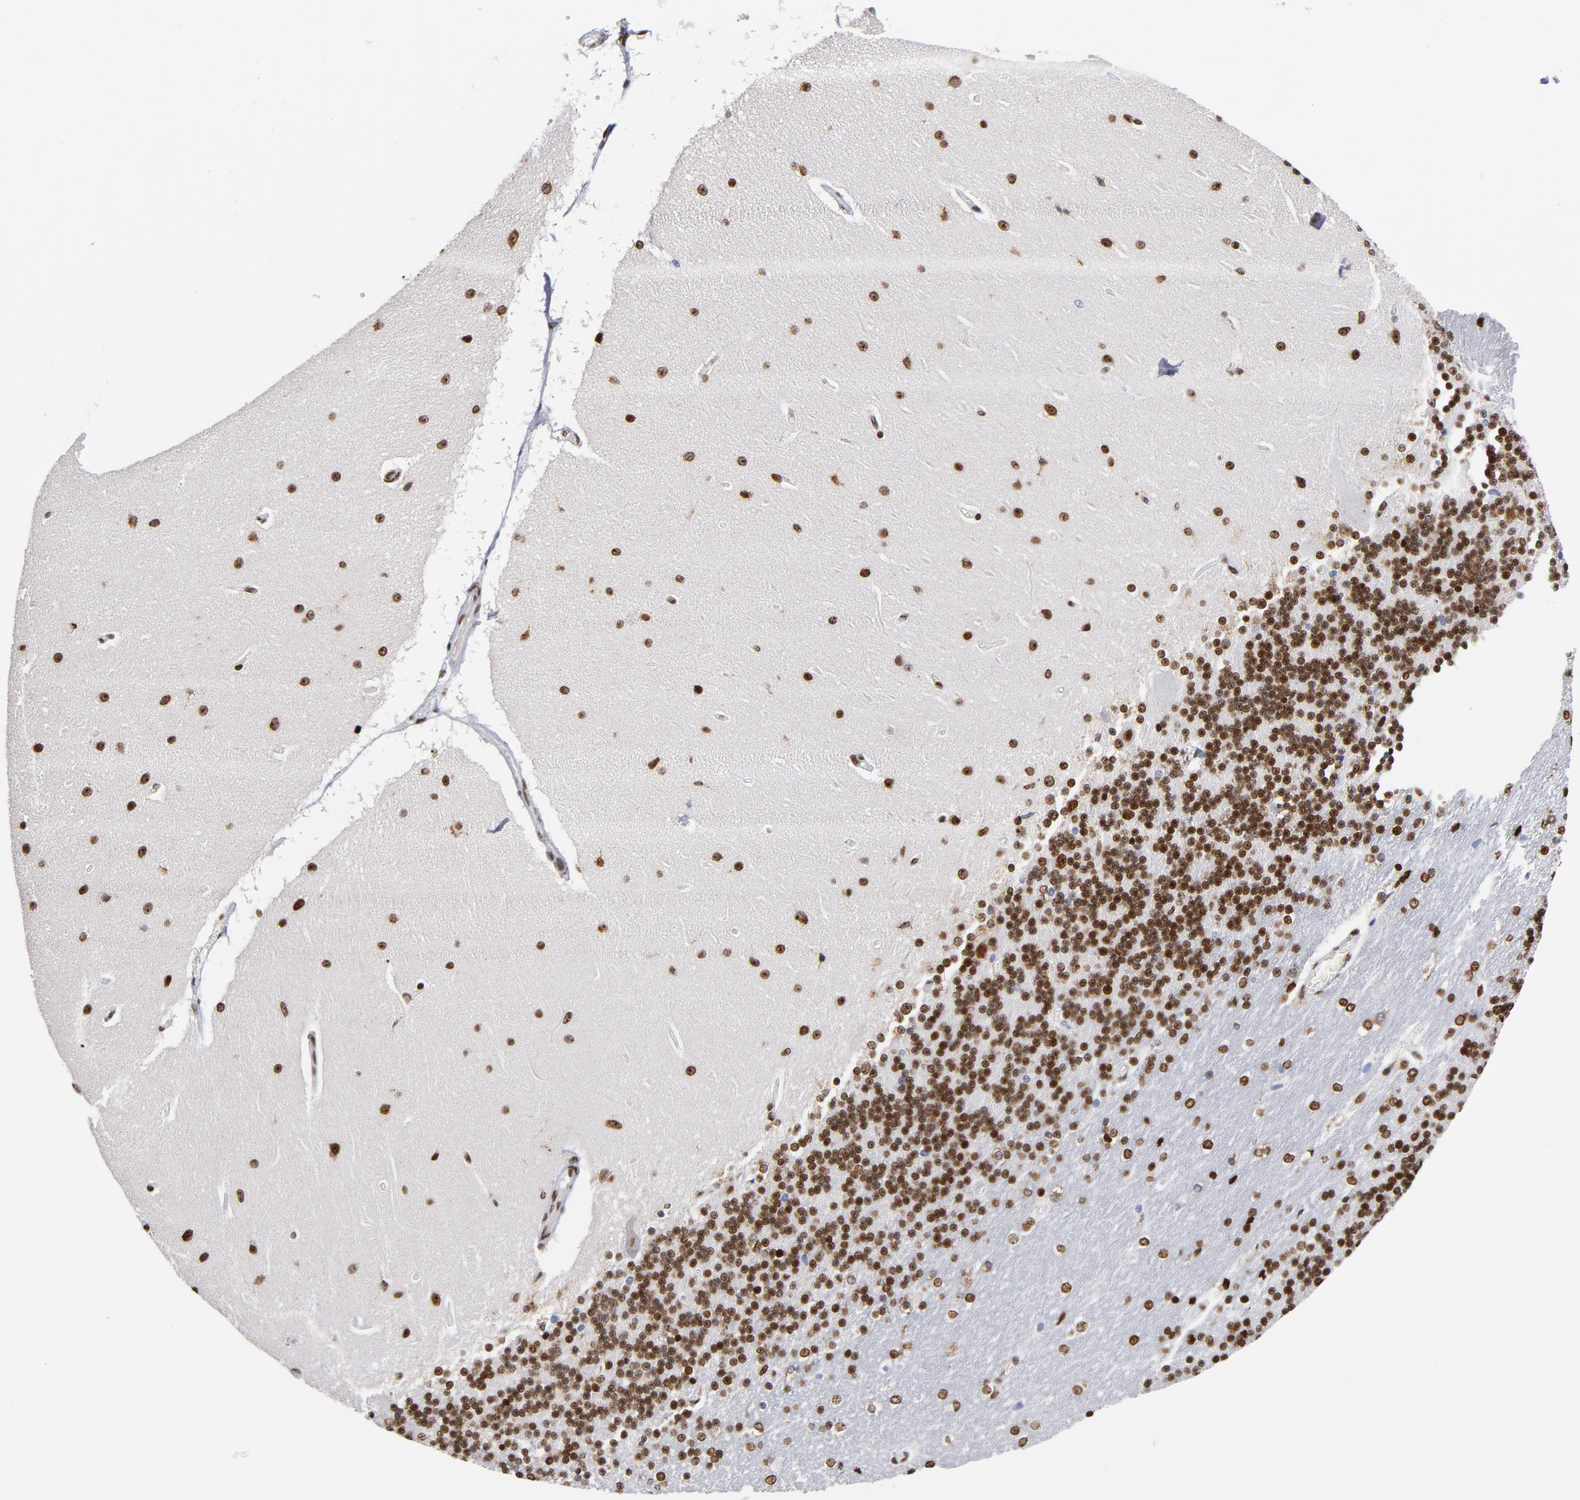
{"staining": {"intensity": "strong", "quantity": ">75%", "location": "nuclear"}, "tissue": "cerebellum", "cell_type": "Cells in granular layer", "image_type": "normal", "snomed": [{"axis": "morphology", "description": "Normal tissue, NOS"}, {"axis": "topography", "description": "Cerebellum"}], "caption": "Immunohistochemical staining of benign cerebellum demonstrates high levels of strong nuclear expression in approximately >75% of cells in granular layer.", "gene": "TOP2B", "patient": {"sex": "female", "age": 54}}